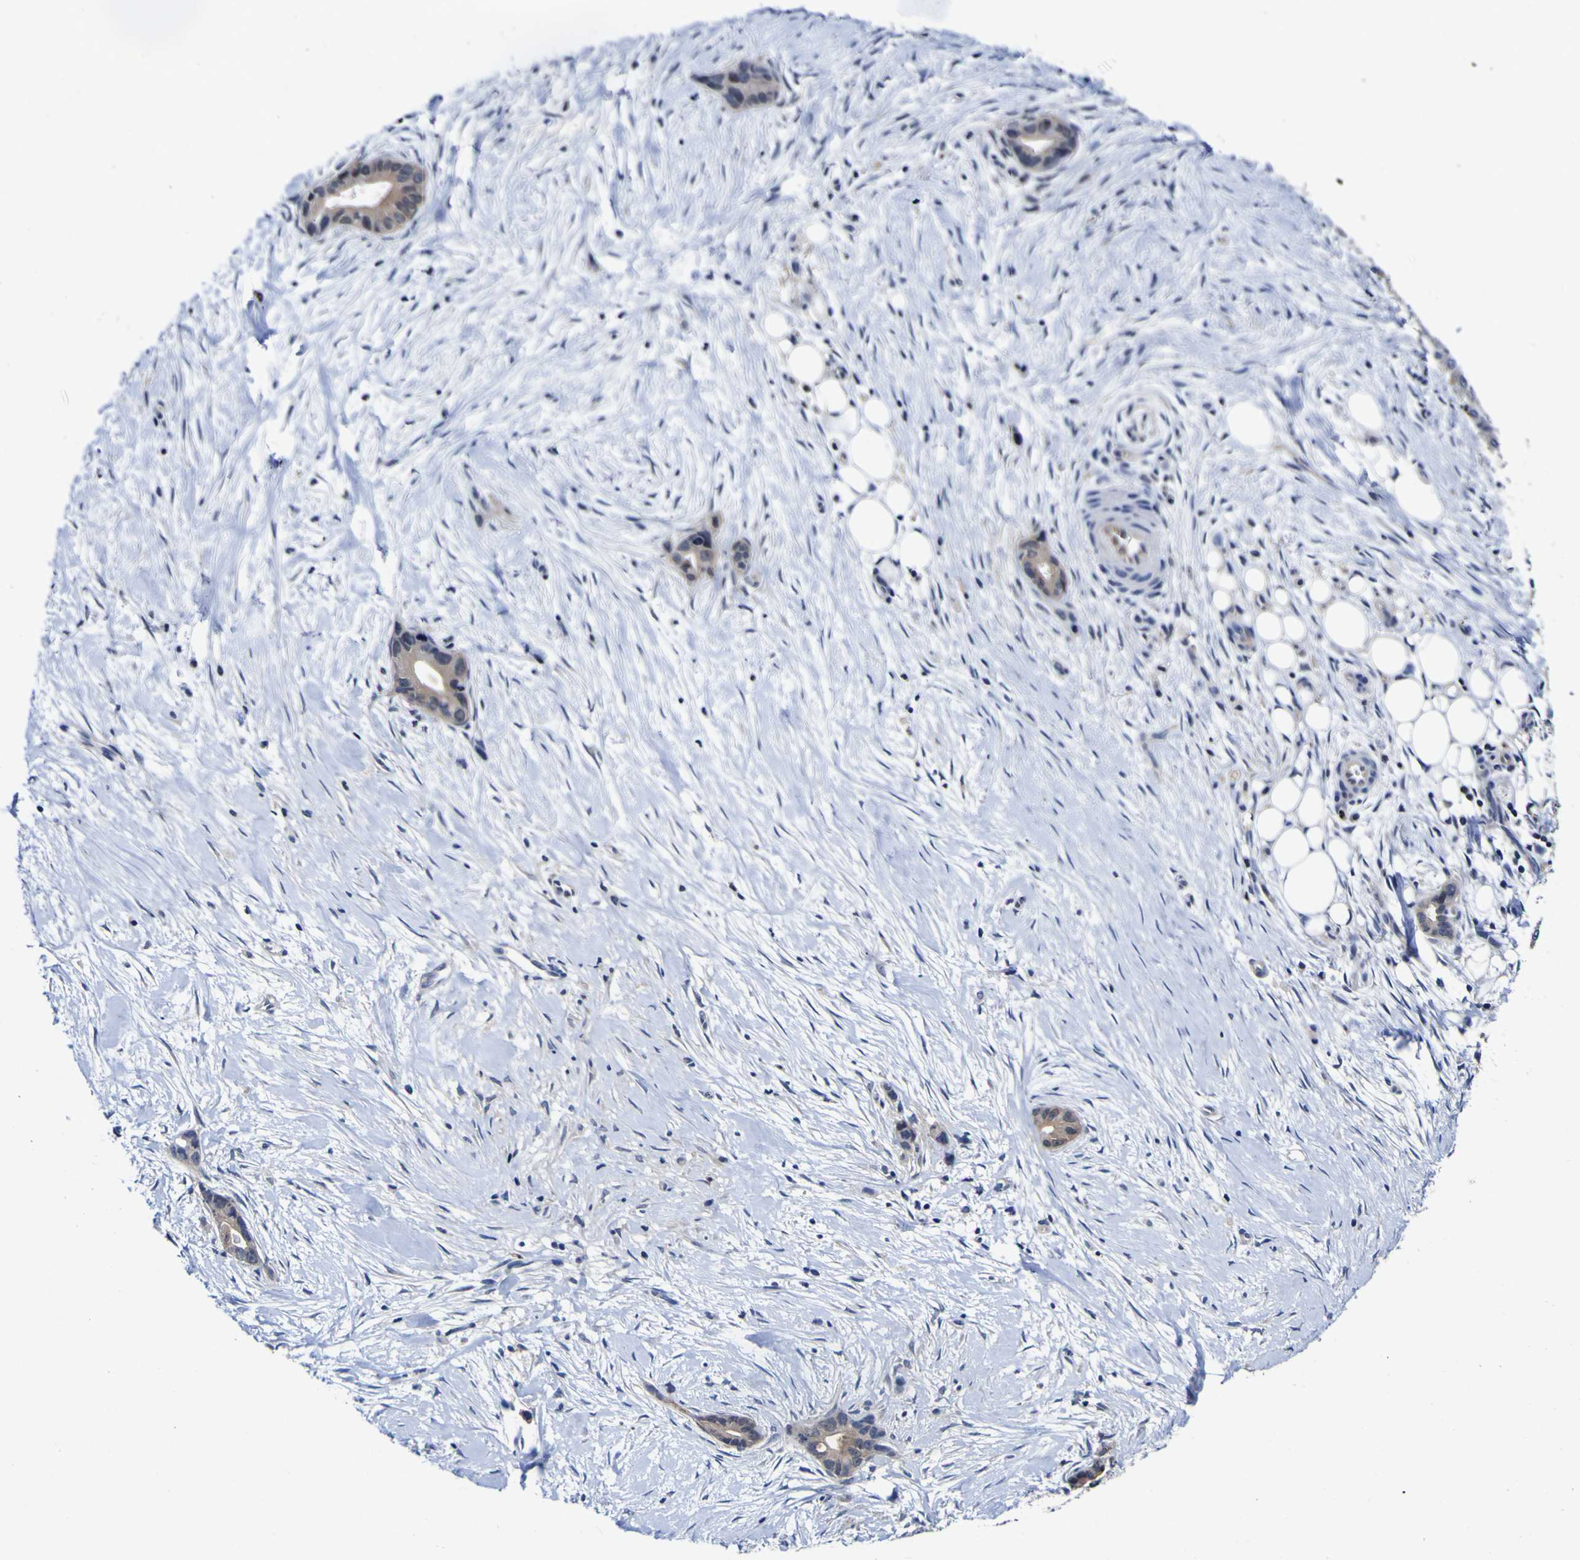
{"staining": {"intensity": "weak", "quantity": "25%-75%", "location": "cytoplasmic/membranous"}, "tissue": "liver cancer", "cell_type": "Tumor cells", "image_type": "cancer", "snomed": [{"axis": "morphology", "description": "Cholangiocarcinoma"}, {"axis": "topography", "description": "Liver"}], "caption": "This photomicrograph reveals immunohistochemistry (IHC) staining of human liver cholangiocarcinoma, with low weak cytoplasmic/membranous staining in approximately 25%-75% of tumor cells.", "gene": "CASP6", "patient": {"sex": "female", "age": 55}}